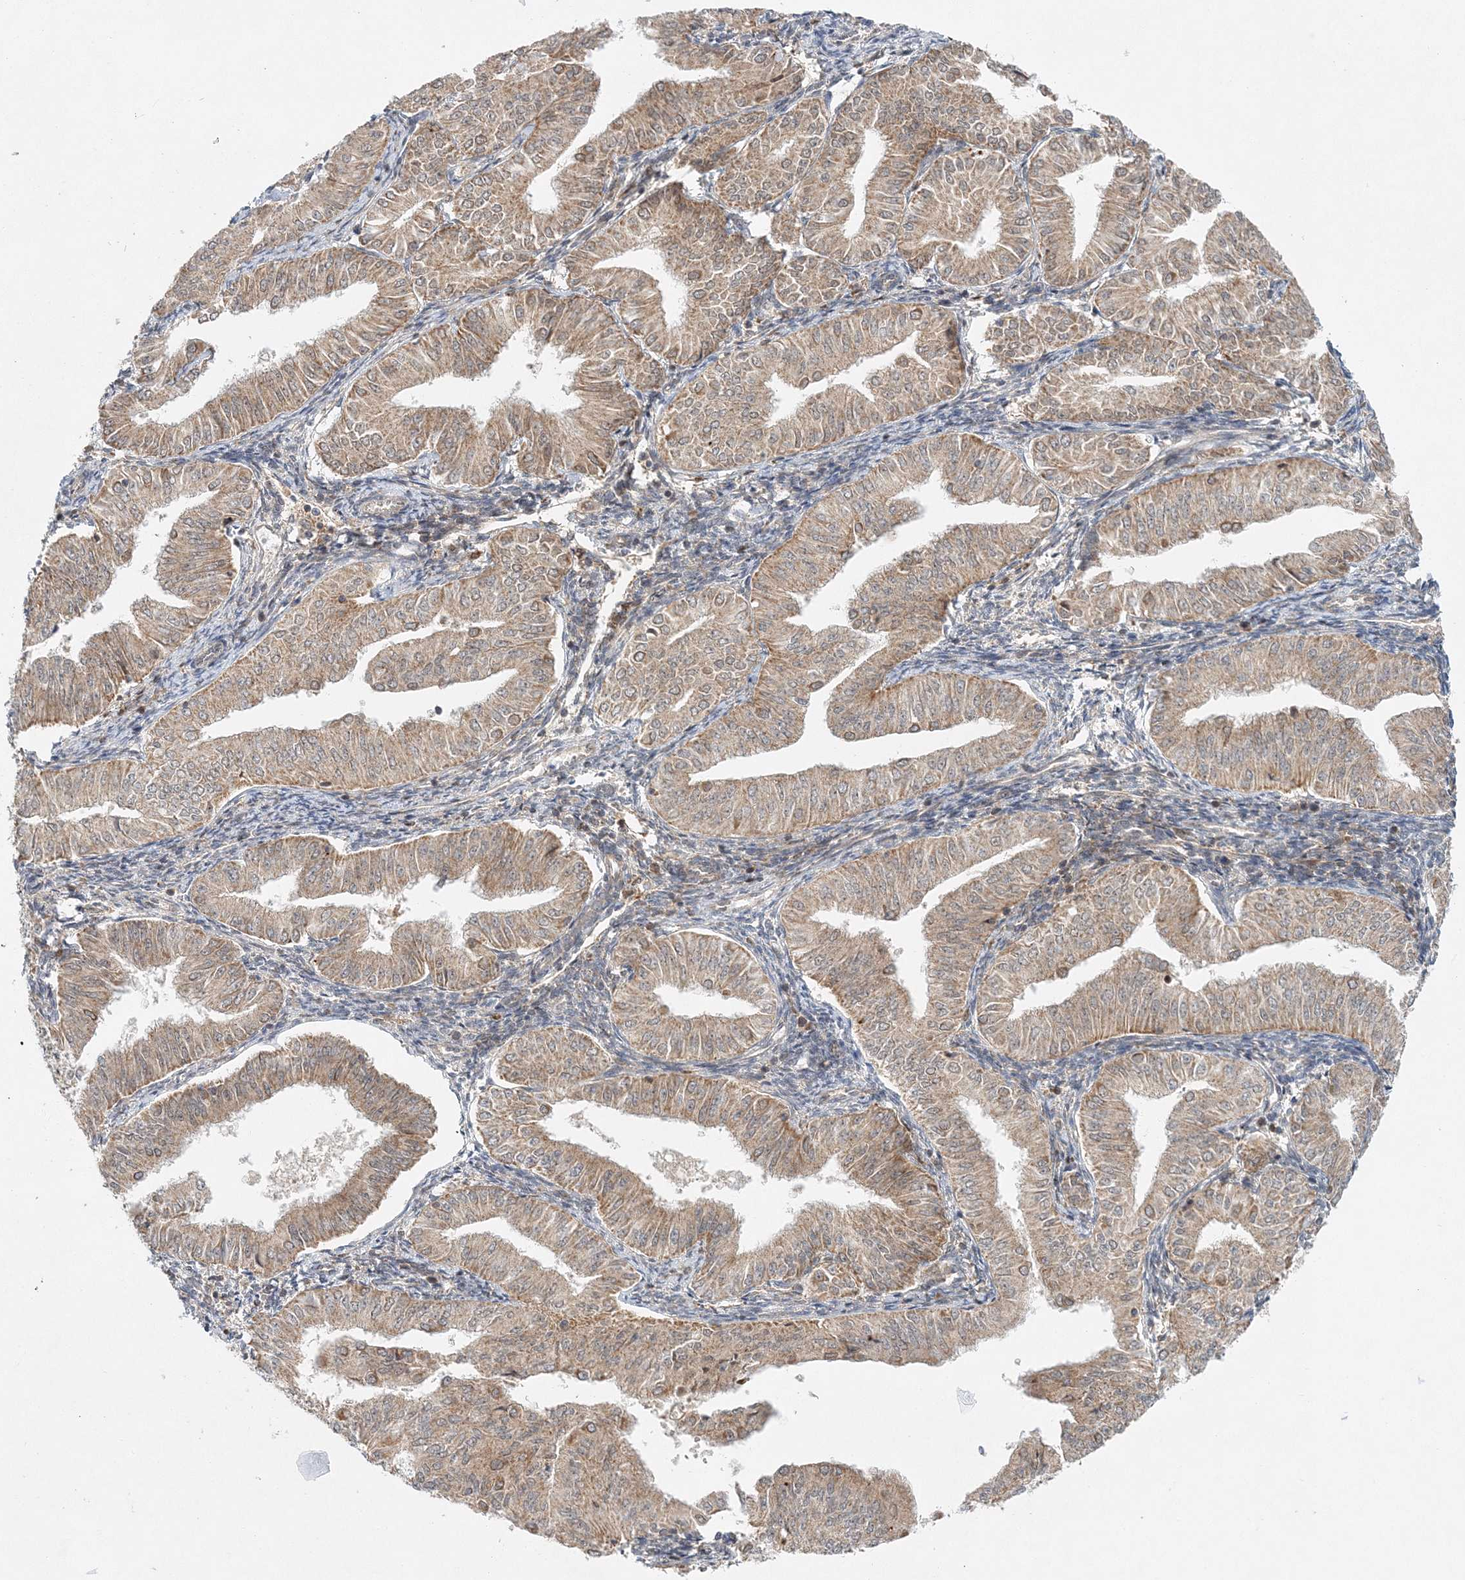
{"staining": {"intensity": "weak", "quantity": ">75%", "location": "cytoplasmic/membranous"}, "tissue": "endometrial cancer", "cell_type": "Tumor cells", "image_type": "cancer", "snomed": [{"axis": "morphology", "description": "Normal tissue, NOS"}, {"axis": "morphology", "description": "Adenocarcinoma, NOS"}, {"axis": "topography", "description": "Endometrium"}], "caption": "The micrograph demonstrates immunohistochemical staining of endometrial cancer (adenocarcinoma). There is weak cytoplasmic/membranous expression is identified in approximately >75% of tumor cells.", "gene": "RAB11FIP2", "patient": {"sex": "female", "age": 53}}